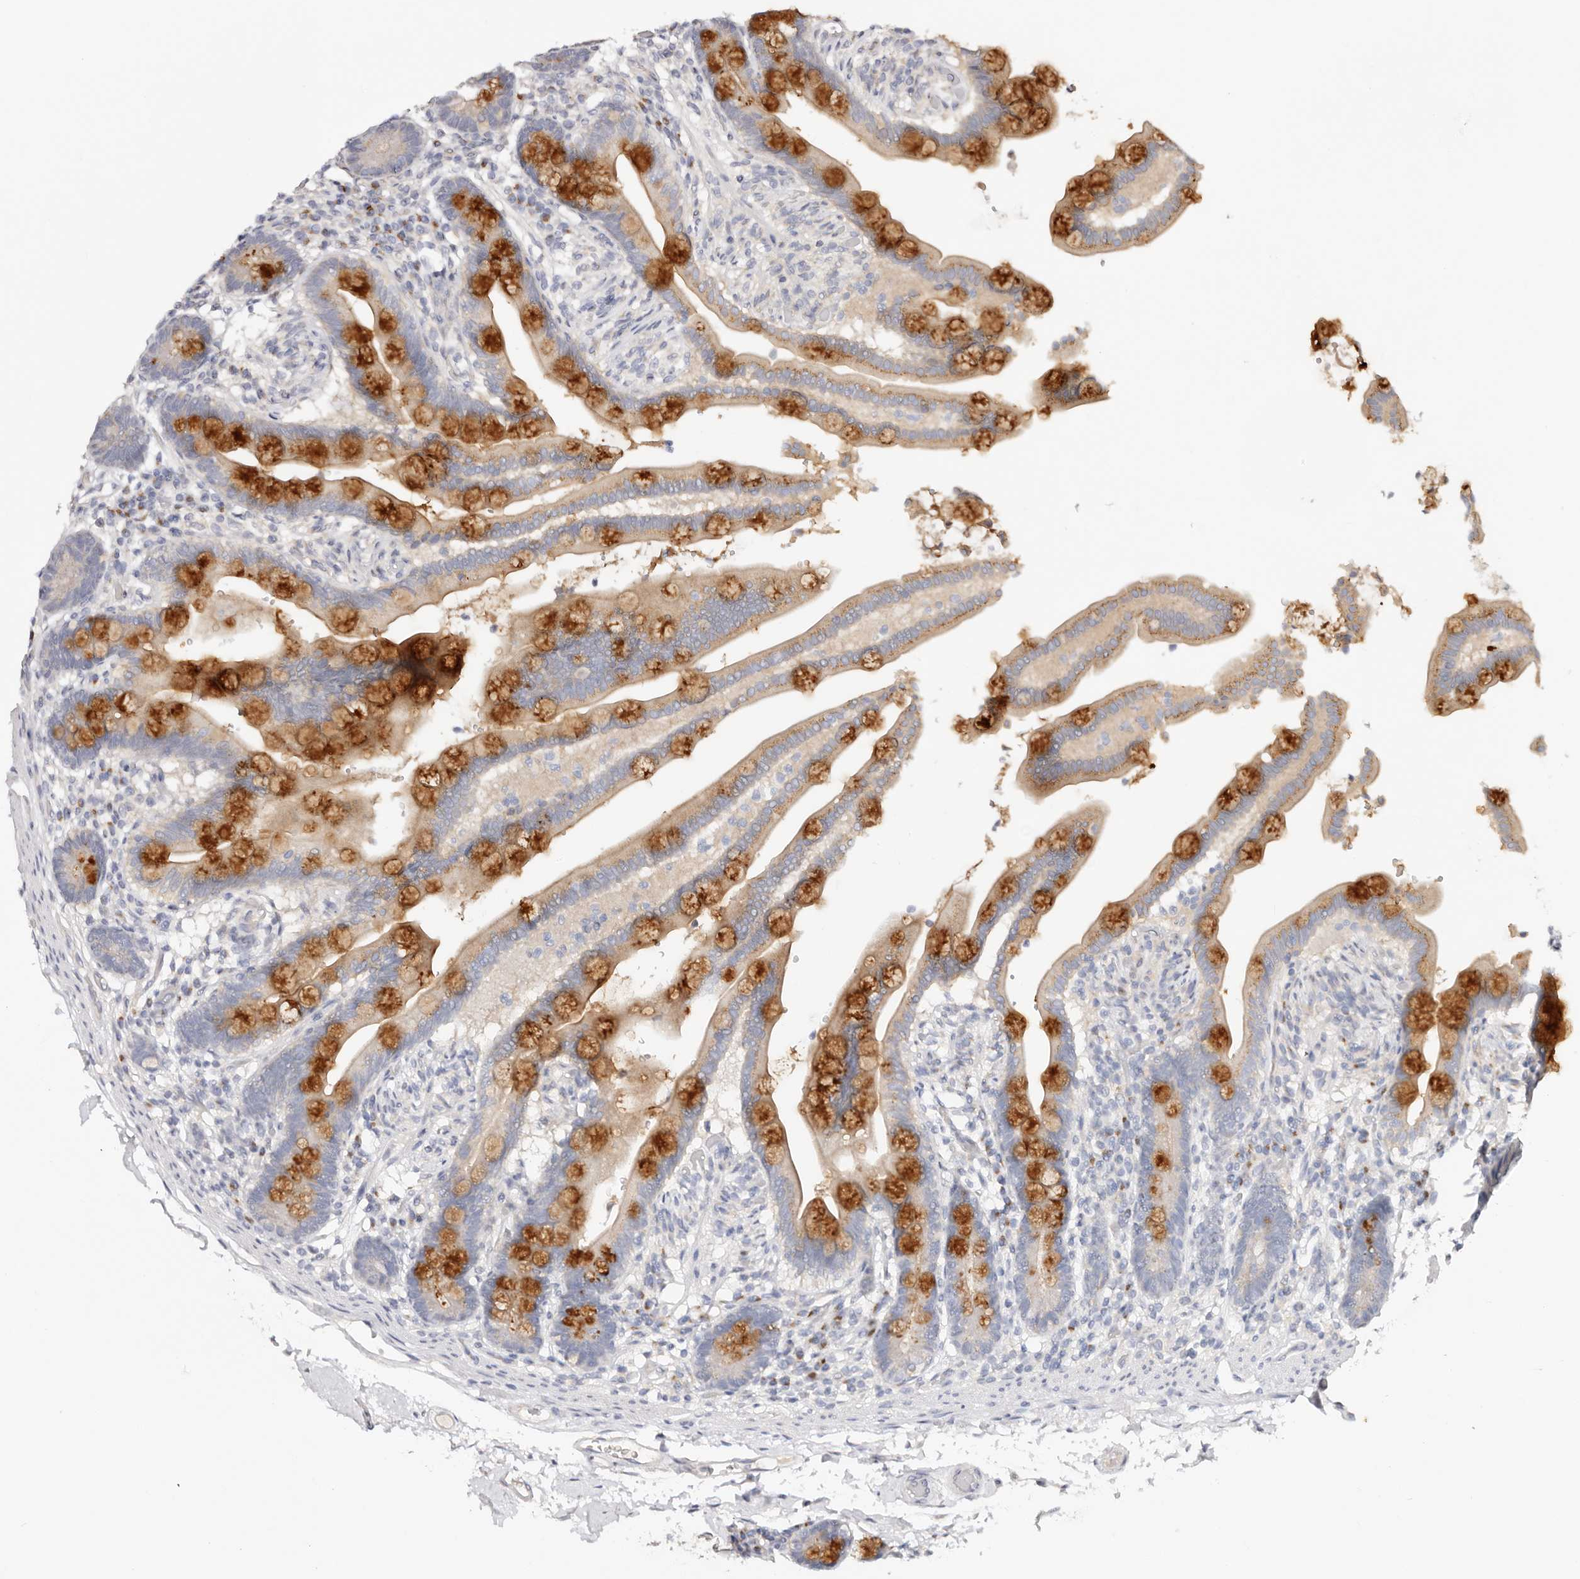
{"staining": {"intensity": "negative", "quantity": "none", "location": "none"}, "tissue": "colon", "cell_type": "Endothelial cells", "image_type": "normal", "snomed": [{"axis": "morphology", "description": "Normal tissue, NOS"}, {"axis": "topography", "description": "Smooth muscle"}, {"axis": "topography", "description": "Colon"}], "caption": "Micrograph shows no significant protein staining in endothelial cells of benign colon.", "gene": "DNASE1", "patient": {"sex": "male", "age": 73}}